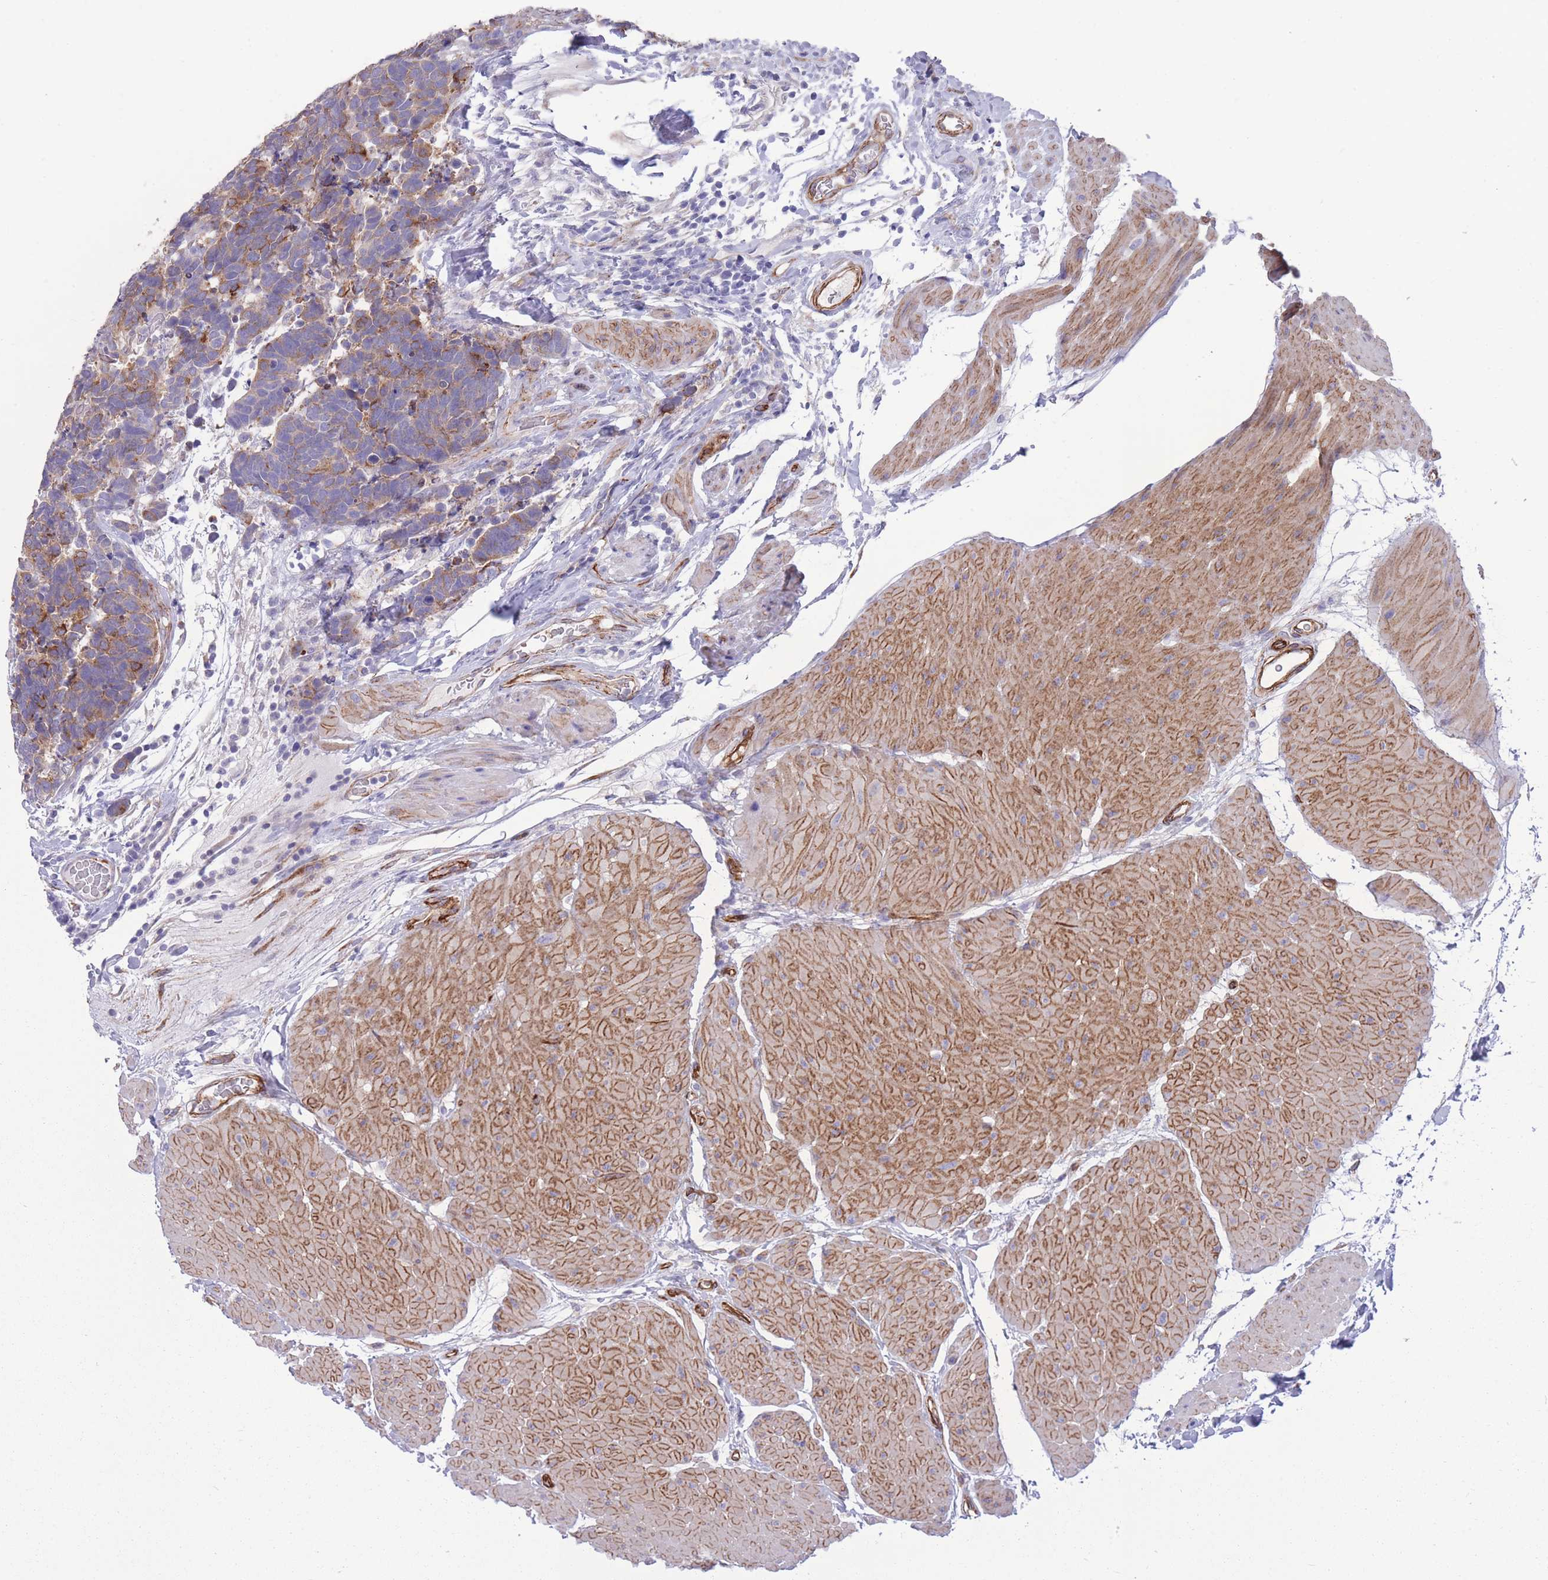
{"staining": {"intensity": "moderate", "quantity": ">75%", "location": "cytoplasmic/membranous"}, "tissue": "carcinoid", "cell_type": "Tumor cells", "image_type": "cancer", "snomed": [{"axis": "morphology", "description": "Carcinoma, NOS"}, {"axis": "morphology", "description": "Carcinoid, malignant, NOS"}, {"axis": "topography", "description": "Urinary bladder"}], "caption": "This photomicrograph exhibits immunohistochemistry staining of human carcinoid, with medium moderate cytoplasmic/membranous positivity in about >75% of tumor cells.", "gene": "RGS11", "patient": {"sex": "male", "age": 57}}